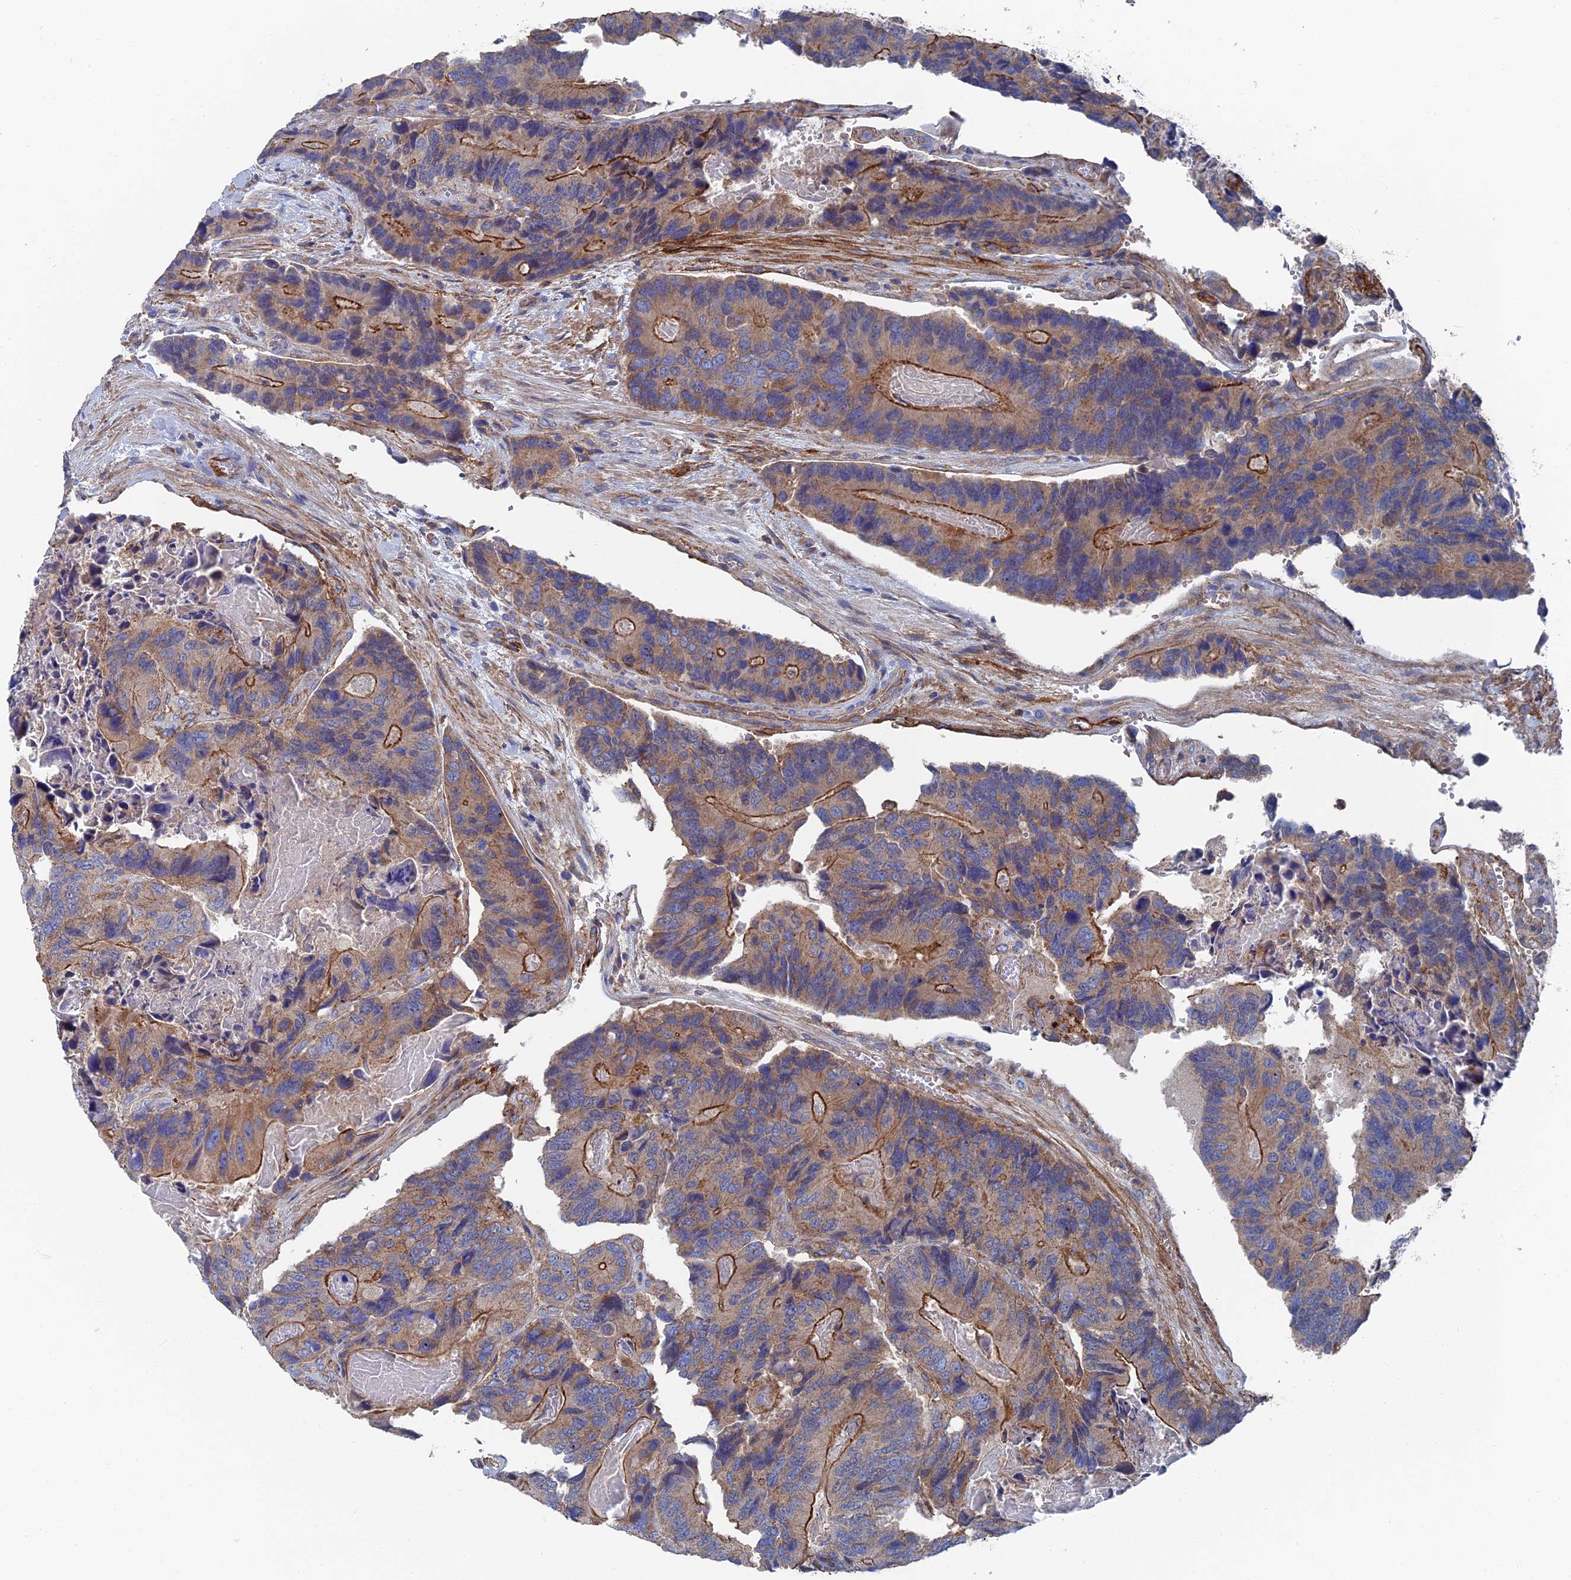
{"staining": {"intensity": "strong", "quantity": "25%-75%", "location": "cytoplasmic/membranous"}, "tissue": "colorectal cancer", "cell_type": "Tumor cells", "image_type": "cancer", "snomed": [{"axis": "morphology", "description": "Adenocarcinoma, NOS"}, {"axis": "topography", "description": "Colon"}], "caption": "Immunohistochemistry (DAB (3,3'-diaminobenzidine)) staining of colorectal cancer shows strong cytoplasmic/membranous protein staining in approximately 25%-75% of tumor cells. (Brightfield microscopy of DAB IHC at high magnification).", "gene": "SNX11", "patient": {"sex": "male", "age": 84}}